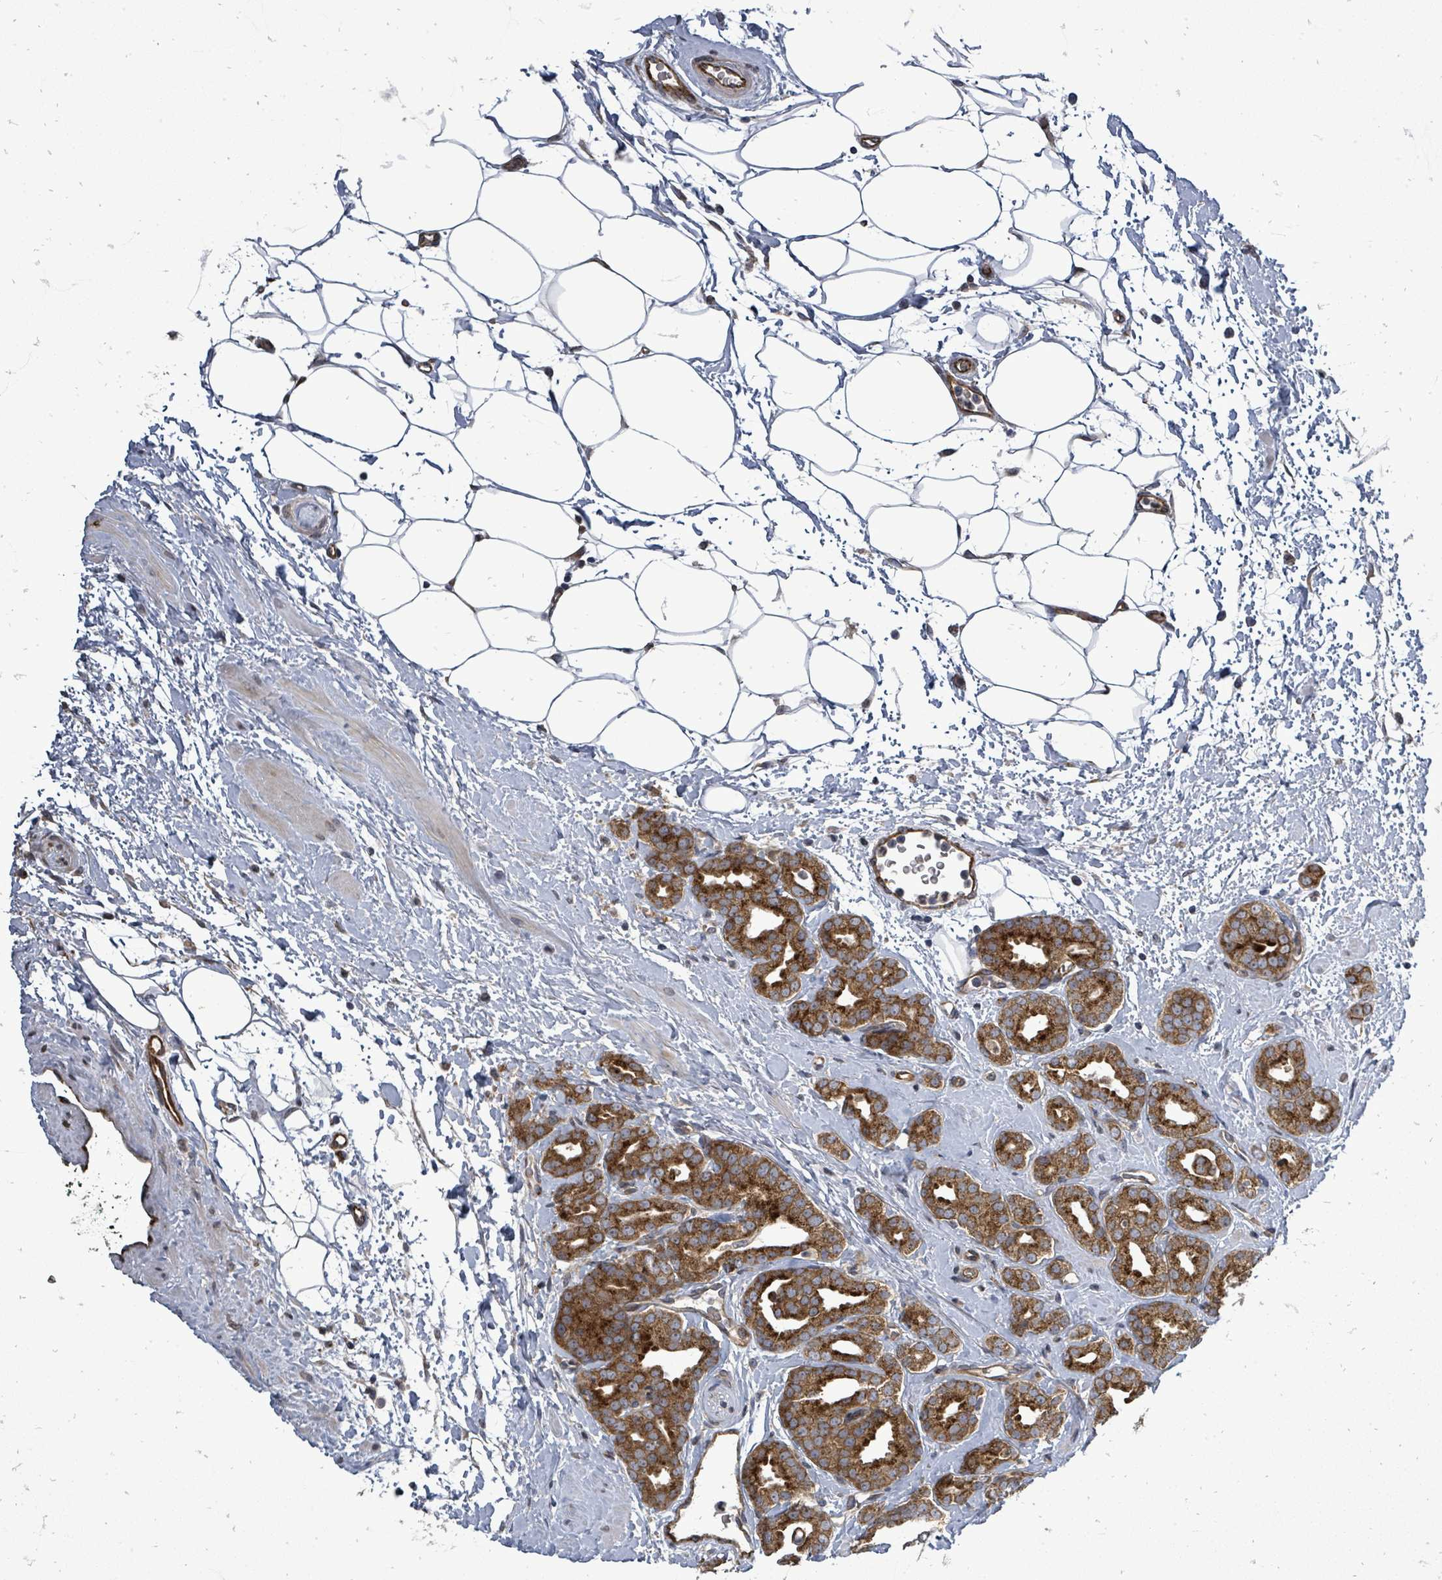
{"staining": {"intensity": "strong", "quantity": "<25%", "location": "cytoplasmic/membranous"}, "tissue": "prostate cancer", "cell_type": "Tumor cells", "image_type": "cancer", "snomed": [{"axis": "morphology", "description": "Adenocarcinoma, High grade"}, {"axis": "topography", "description": "Prostate"}], "caption": "Approximately <25% of tumor cells in human prostate adenocarcinoma (high-grade) show strong cytoplasmic/membranous protein expression as visualized by brown immunohistochemical staining.", "gene": "RALGAPB", "patient": {"sex": "male", "age": 63}}